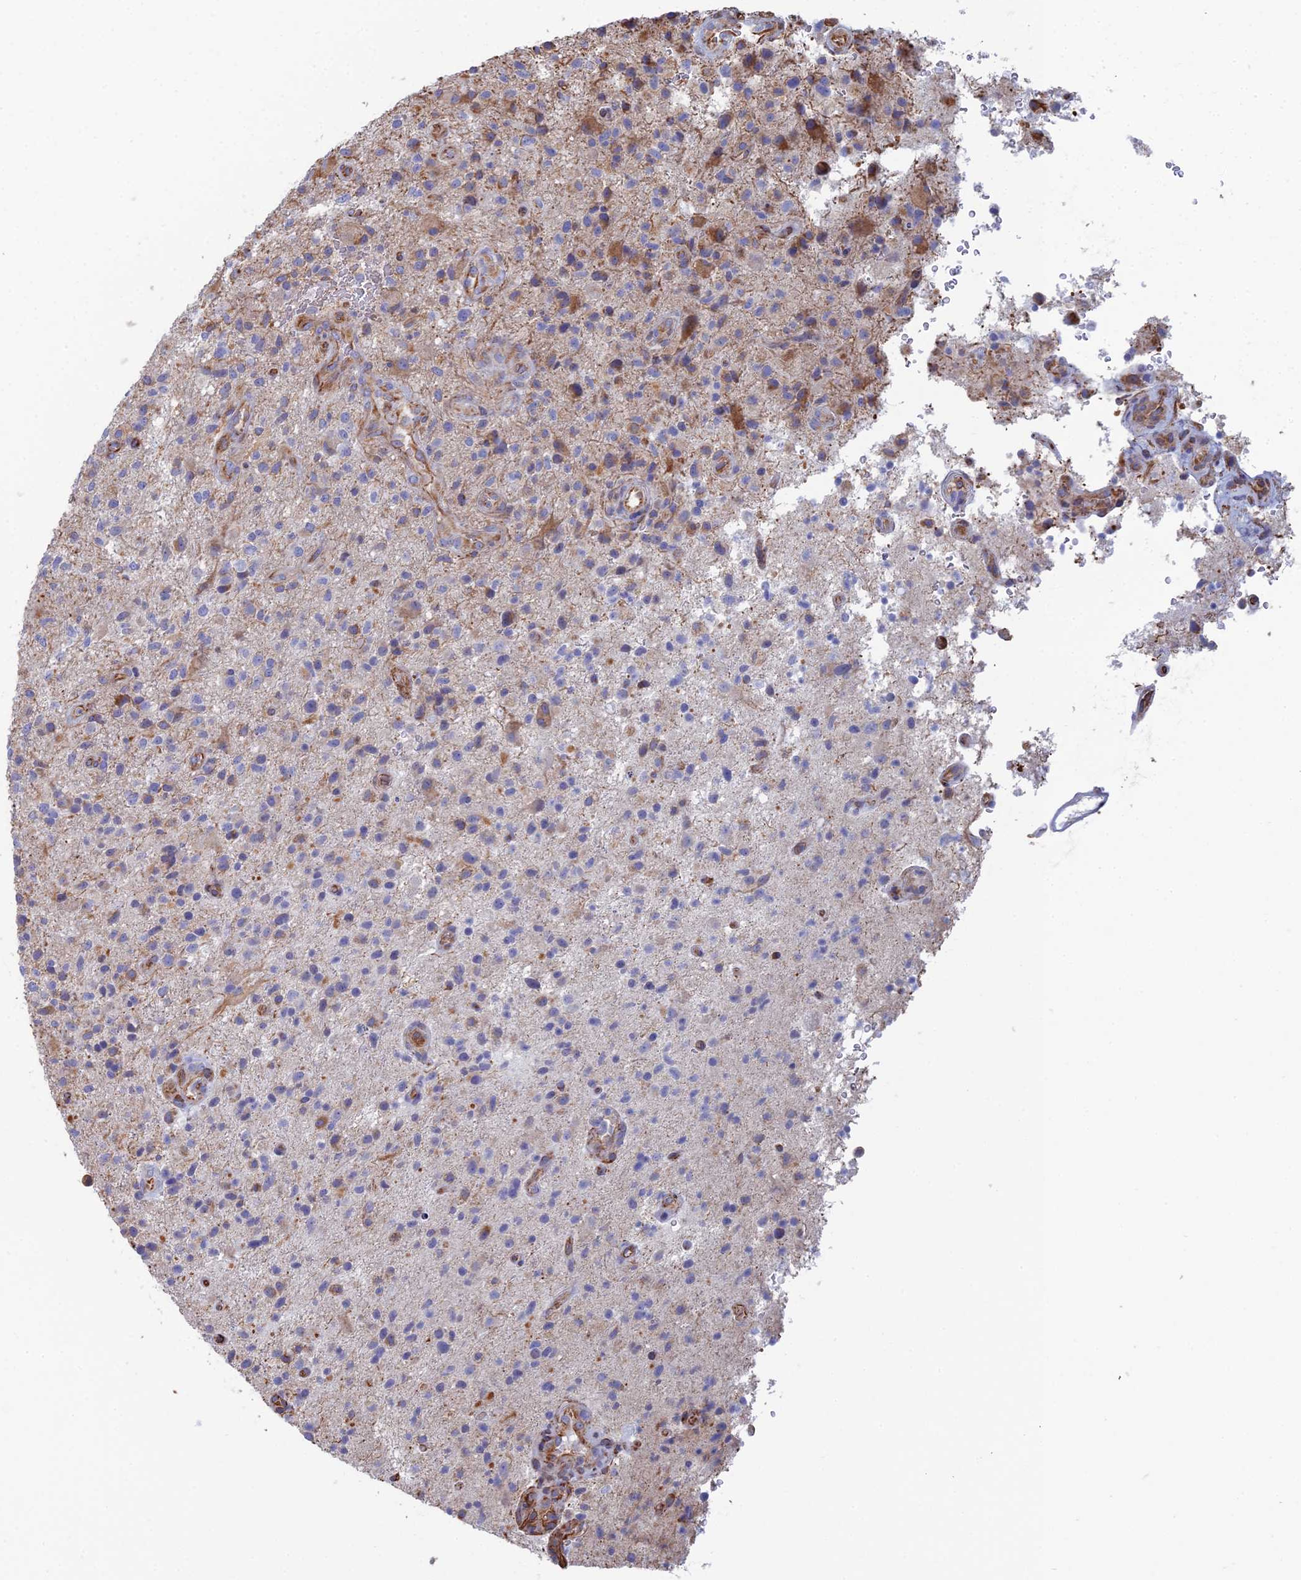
{"staining": {"intensity": "negative", "quantity": "none", "location": "none"}, "tissue": "glioma", "cell_type": "Tumor cells", "image_type": "cancer", "snomed": [{"axis": "morphology", "description": "Glioma, malignant, High grade"}, {"axis": "topography", "description": "Brain"}], "caption": "Tumor cells show no significant protein expression in malignant glioma (high-grade).", "gene": "CLVS2", "patient": {"sex": "male", "age": 47}}